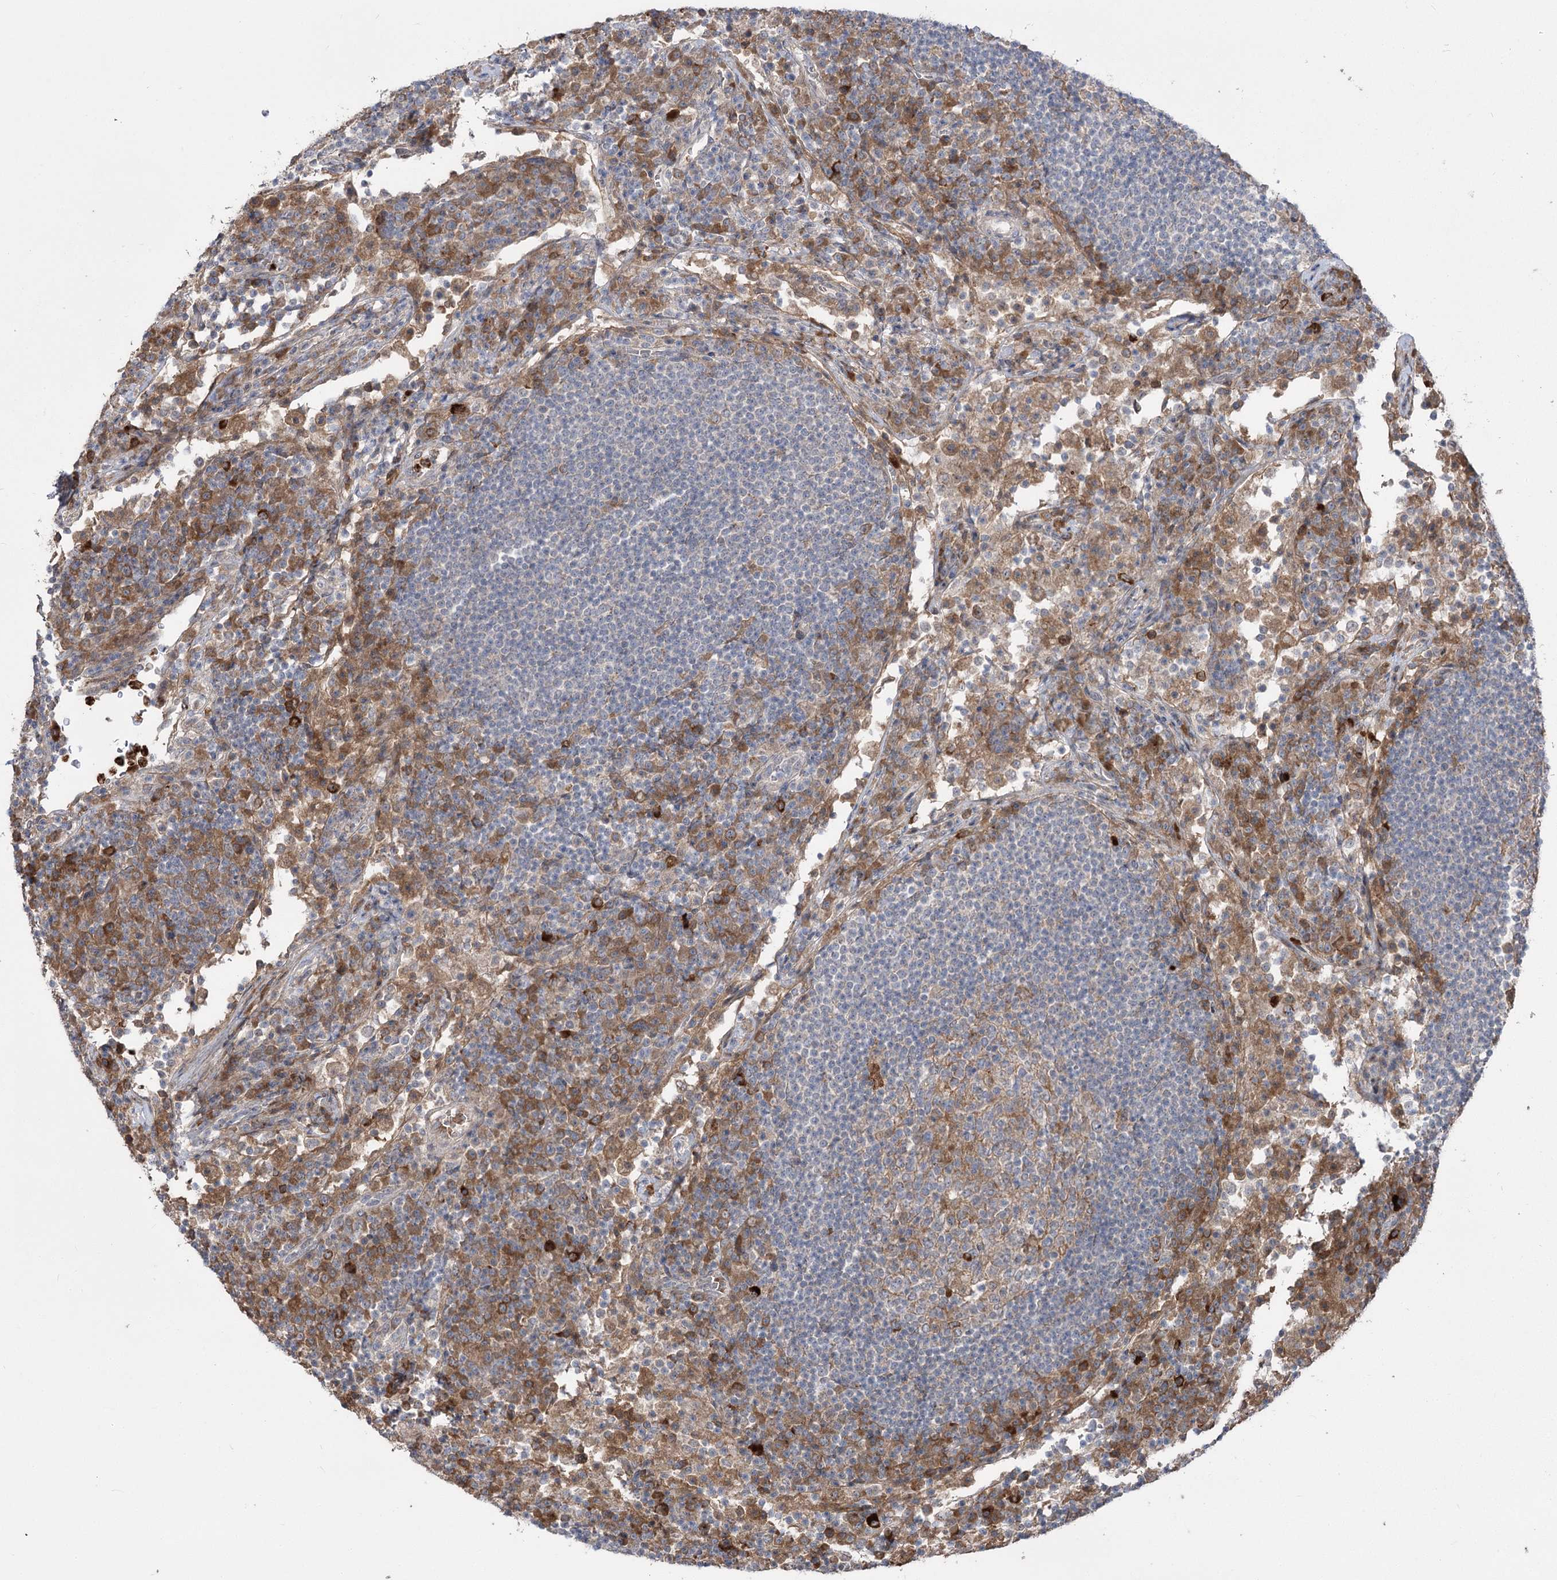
{"staining": {"intensity": "moderate", "quantity": "<25%", "location": "cytoplasmic/membranous"}, "tissue": "lymph node", "cell_type": "Germinal center cells", "image_type": "normal", "snomed": [{"axis": "morphology", "description": "Normal tissue, NOS"}, {"axis": "topography", "description": "Lymph node"}], "caption": "Immunohistochemistry image of unremarkable lymph node: human lymph node stained using immunohistochemistry (IHC) exhibits low levels of moderate protein expression localized specifically in the cytoplasmic/membranous of germinal center cells, appearing as a cytoplasmic/membranous brown color.", "gene": "PLEKHA5", "patient": {"sex": "female", "age": 53}}